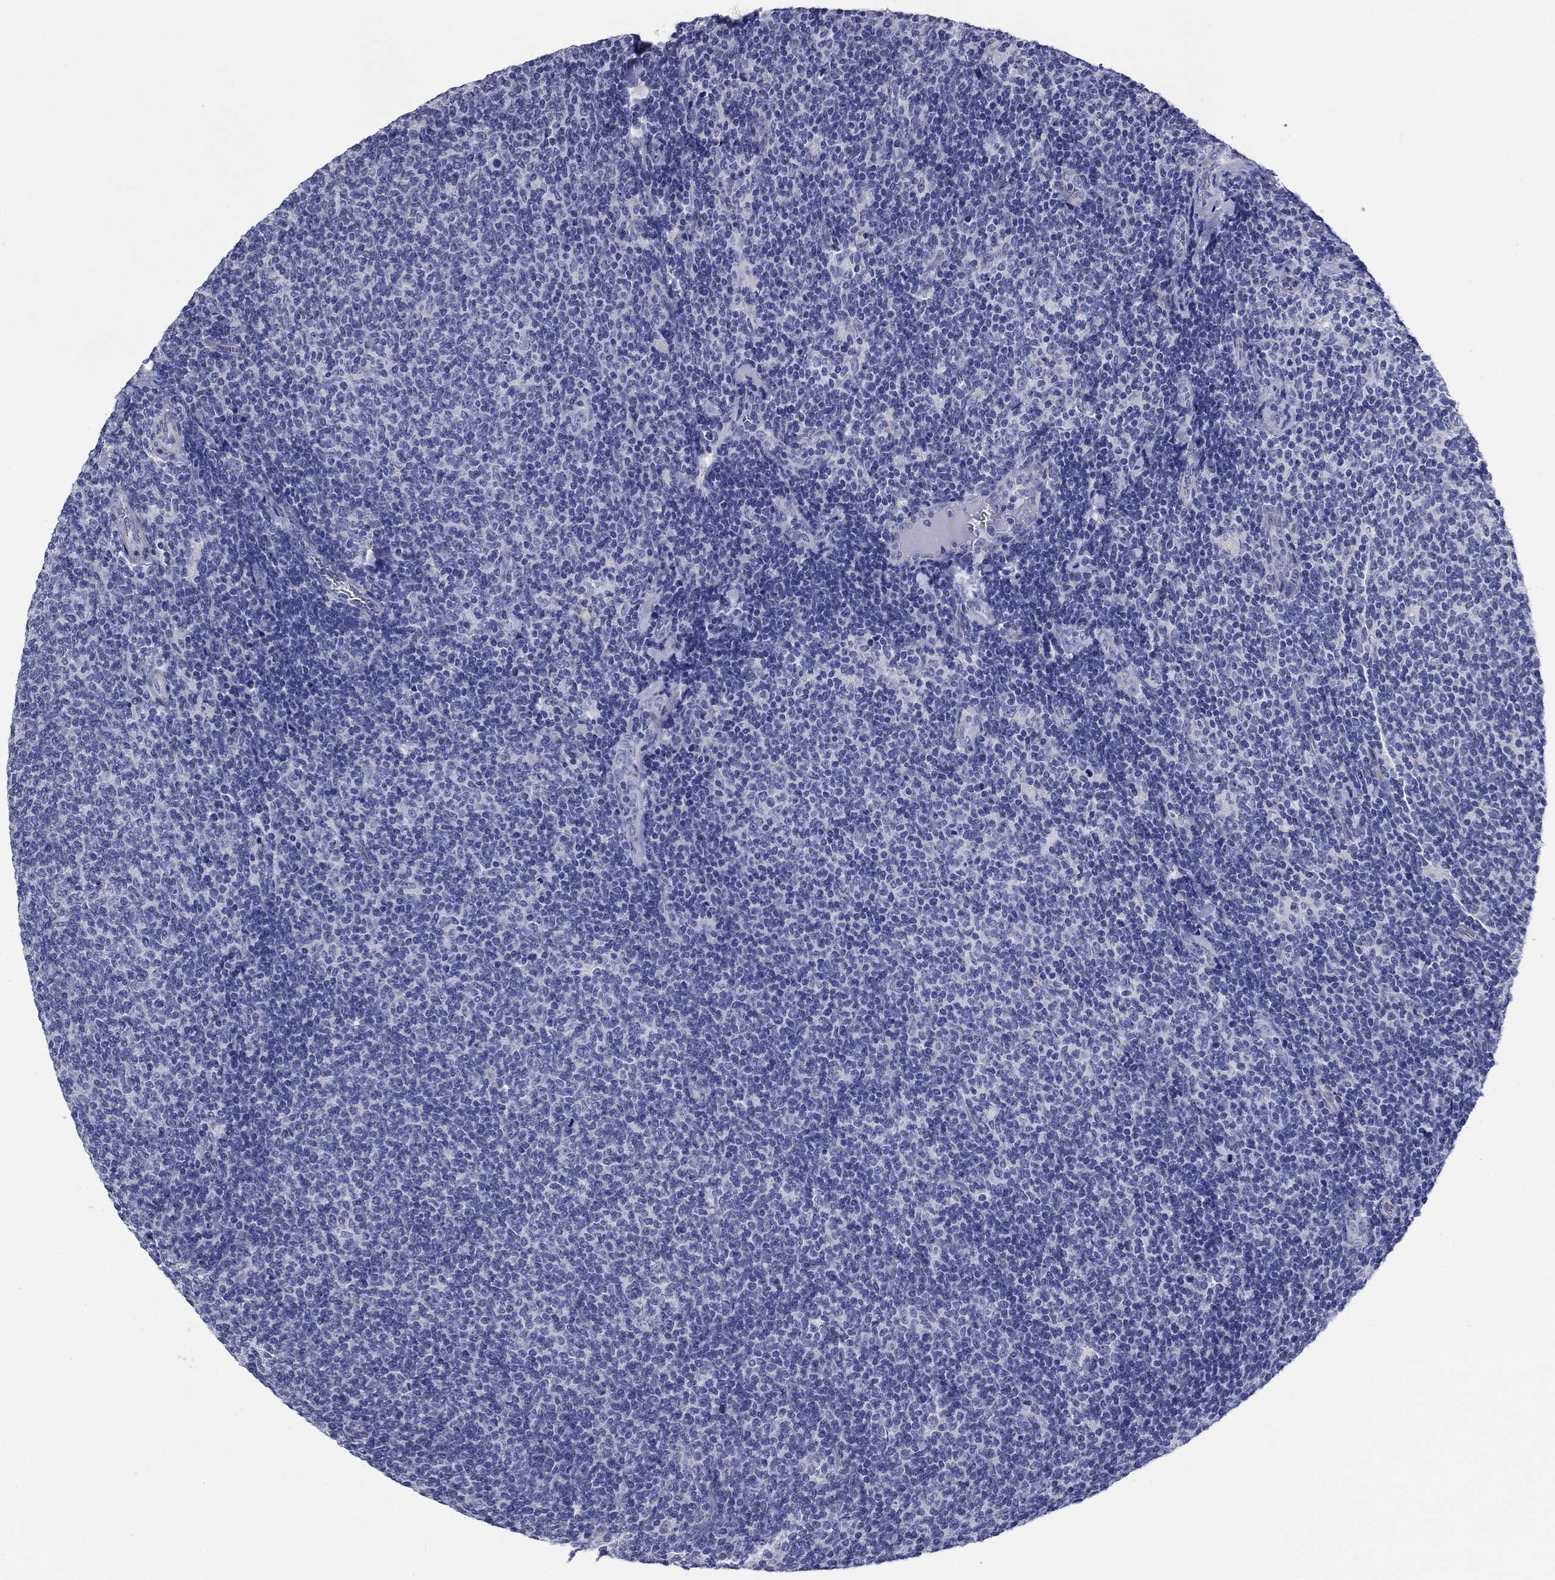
{"staining": {"intensity": "negative", "quantity": "none", "location": "none"}, "tissue": "lymphoma", "cell_type": "Tumor cells", "image_type": "cancer", "snomed": [{"axis": "morphology", "description": "Malignant lymphoma, non-Hodgkin's type, Low grade"}, {"axis": "topography", "description": "Lymph node"}], "caption": "Immunohistochemistry (IHC) of human malignant lymphoma, non-Hodgkin's type (low-grade) reveals no positivity in tumor cells.", "gene": "PRKCG", "patient": {"sex": "male", "age": 52}}